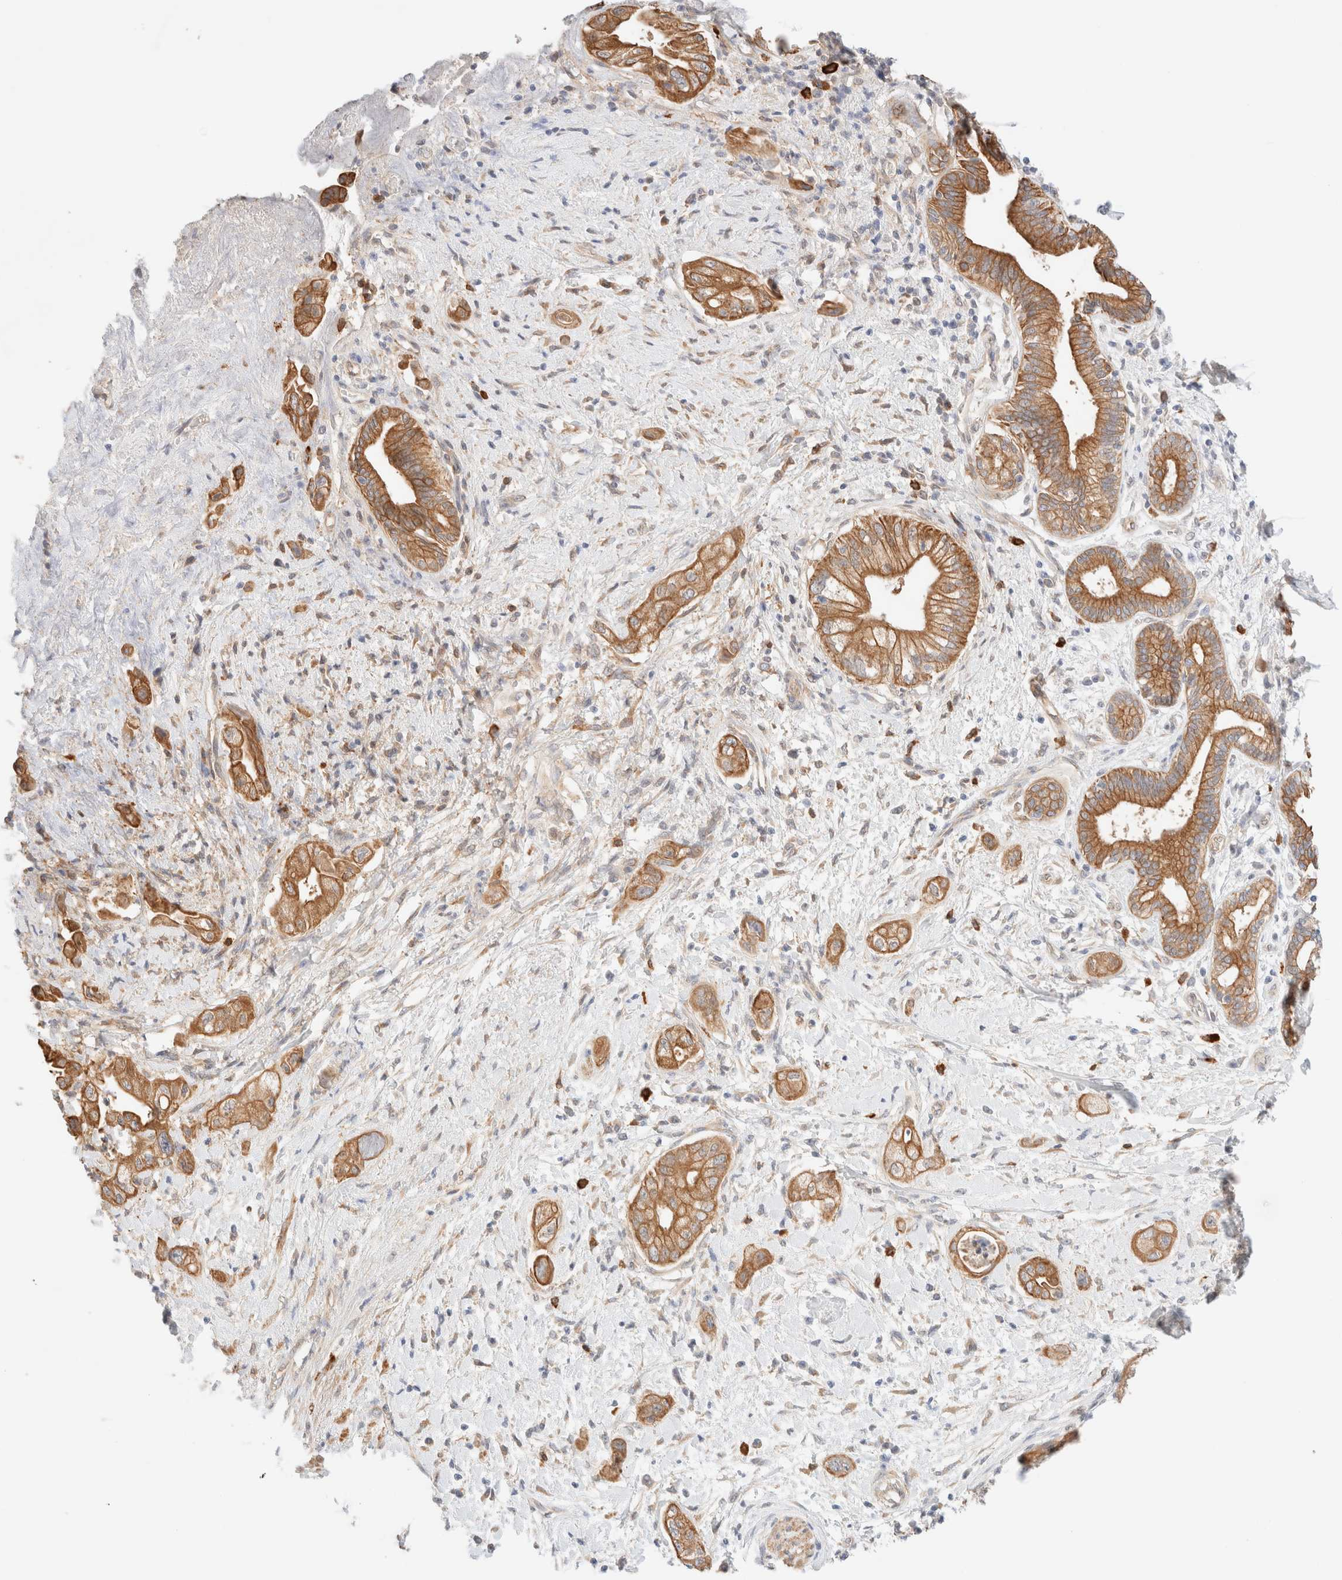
{"staining": {"intensity": "moderate", "quantity": ">75%", "location": "cytoplasmic/membranous"}, "tissue": "pancreatic cancer", "cell_type": "Tumor cells", "image_type": "cancer", "snomed": [{"axis": "morphology", "description": "Adenocarcinoma, NOS"}, {"axis": "topography", "description": "Pancreas"}], "caption": "Immunohistochemistry staining of pancreatic cancer, which exhibits medium levels of moderate cytoplasmic/membranous positivity in approximately >75% of tumor cells indicating moderate cytoplasmic/membranous protein staining. The staining was performed using DAB (3,3'-diaminobenzidine) (brown) for protein detection and nuclei were counterstained in hematoxylin (blue).", "gene": "NIBAN2", "patient": {"sex": "male", "age": 58}}